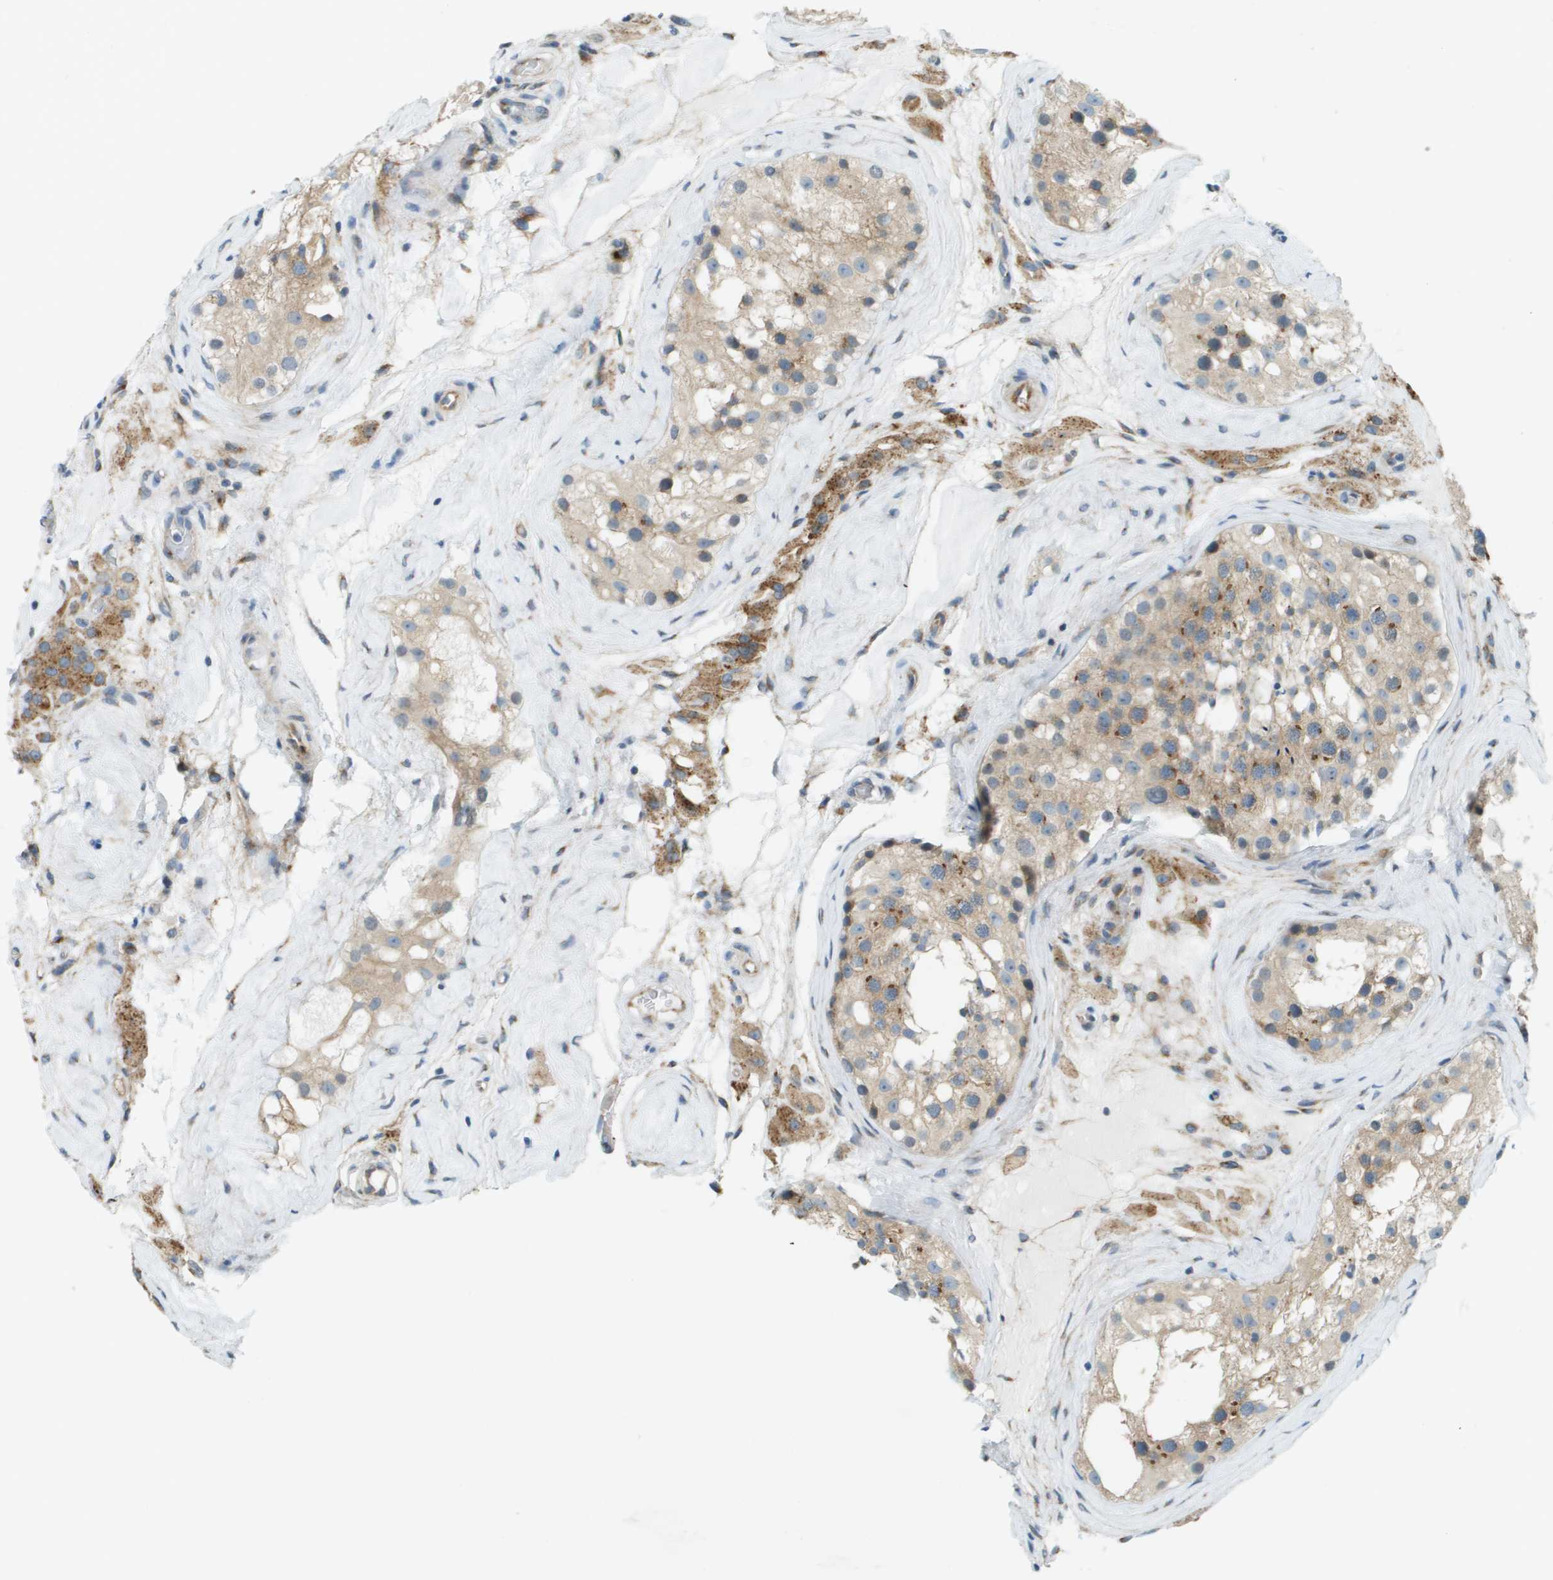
{"staining": {"intensity": "moderate", "quantity": "25%-75%", "location": "cytoplasmic/membranous"}, "tissue": "testis", "cell_type": "Cells in seminiferous ducts", "image_type": "normal", "snomed": [{"axis": "morphology", "description": "Normal tissue, NOS"}, {"axis": "morphology", "description": "Seminoma, NOS"}, {"axis": "topography", "description": "Testis"}], "caption": "Unremarkable testis displays moderate cytoplasmic/membranous staining in approximately 25%-75% of cells in seminiferous ducts, visualized by immunohistochemistry.", "gene": "ACBD3", "patient": {"sex": "male", "age": 71}}